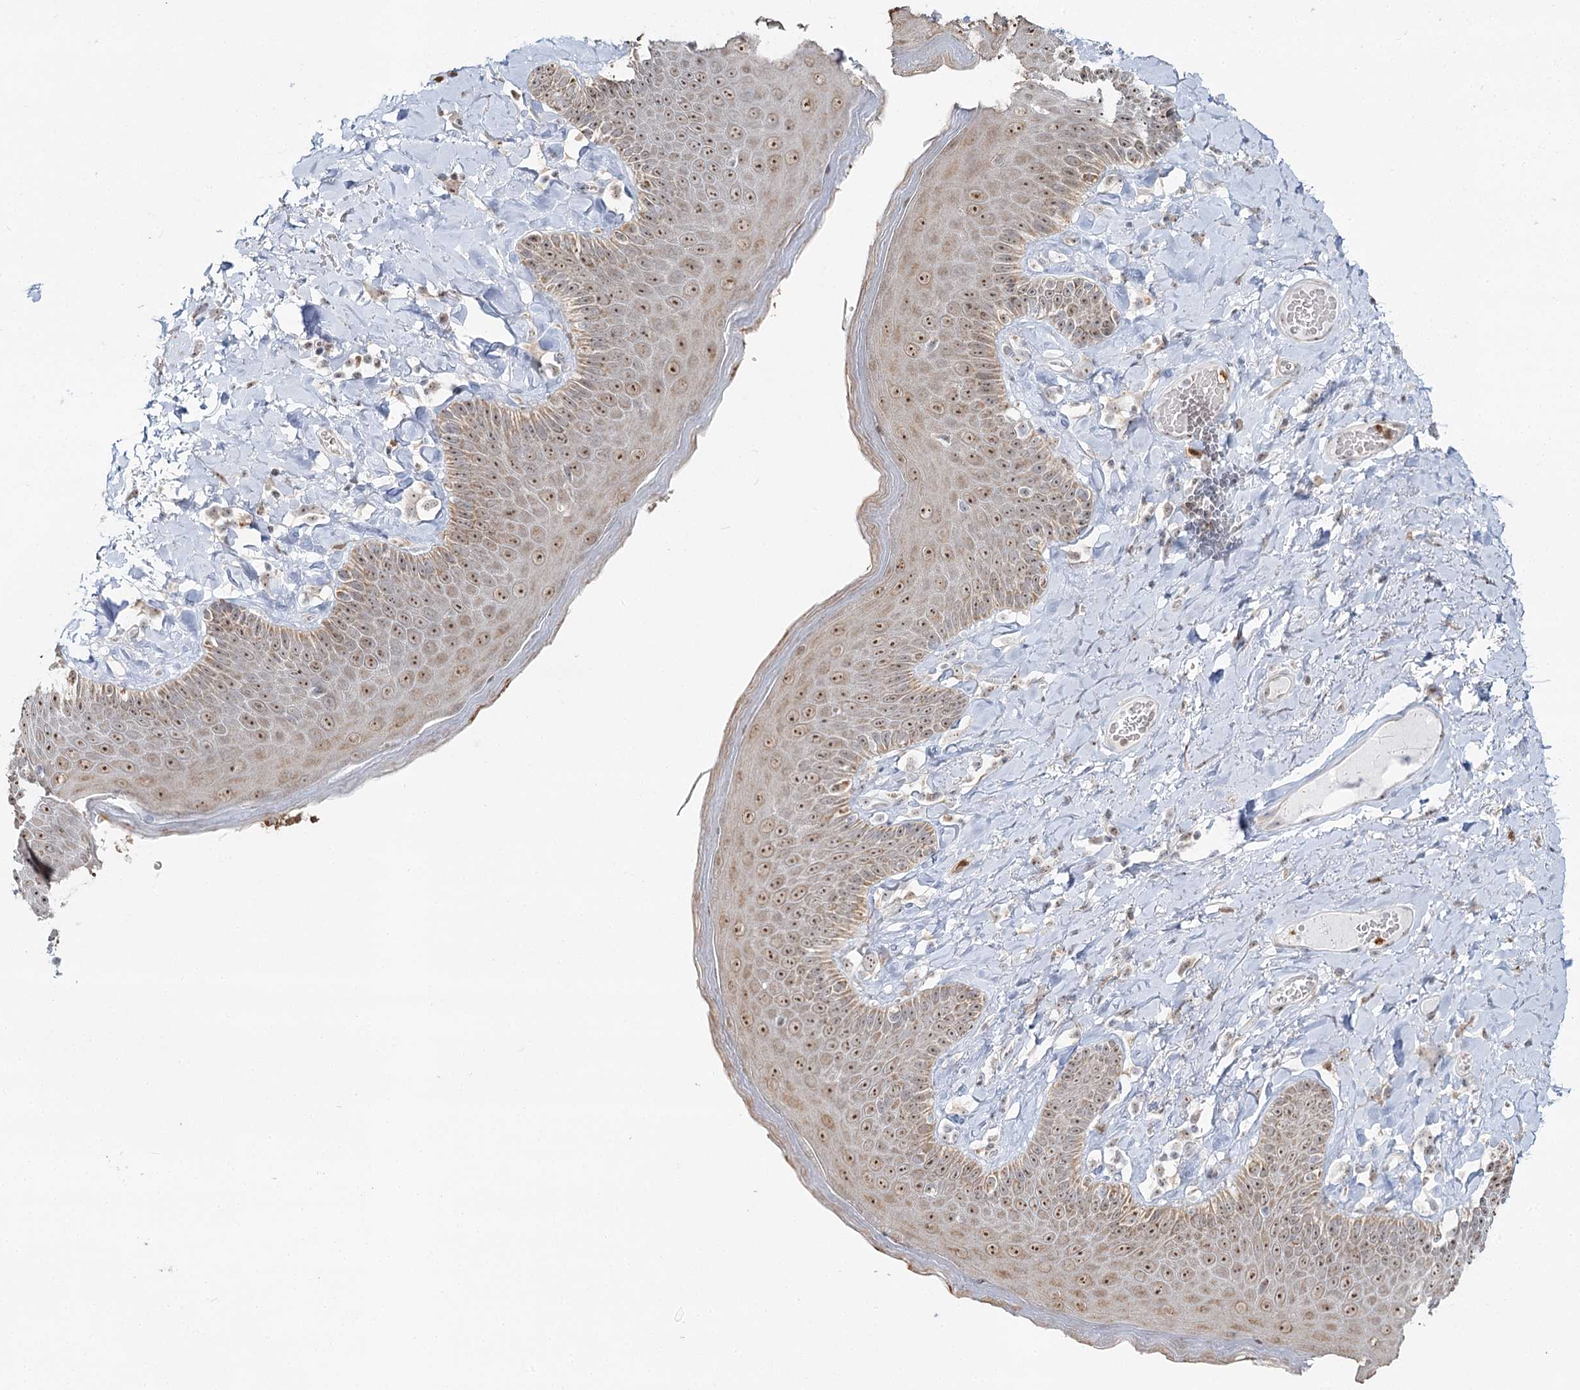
{"staining": {"intensity": "moderate", "quantity": ">75%", "location": "cytoplasmic/membranous,nuclear"}, "tissue": "skin", "cell_type": "Epidermal cells", "image_type": "normal", "snomed": [{"axis": "morphology", "description": "Normal tissue, NOS"}, {"axis": "topography", "description": "Anal"}], "caption": "Epidermal cells reveal medium levels of moderate cytoplasmic/membranous,nuclear expression in approximately >75% of cells in normal human skin. Immunohistochemistry stains the protein of interest in brown and the nuclei are stained blue.", "gene": "ATAD1", "patient": {"sex": "male", "age": 69}}